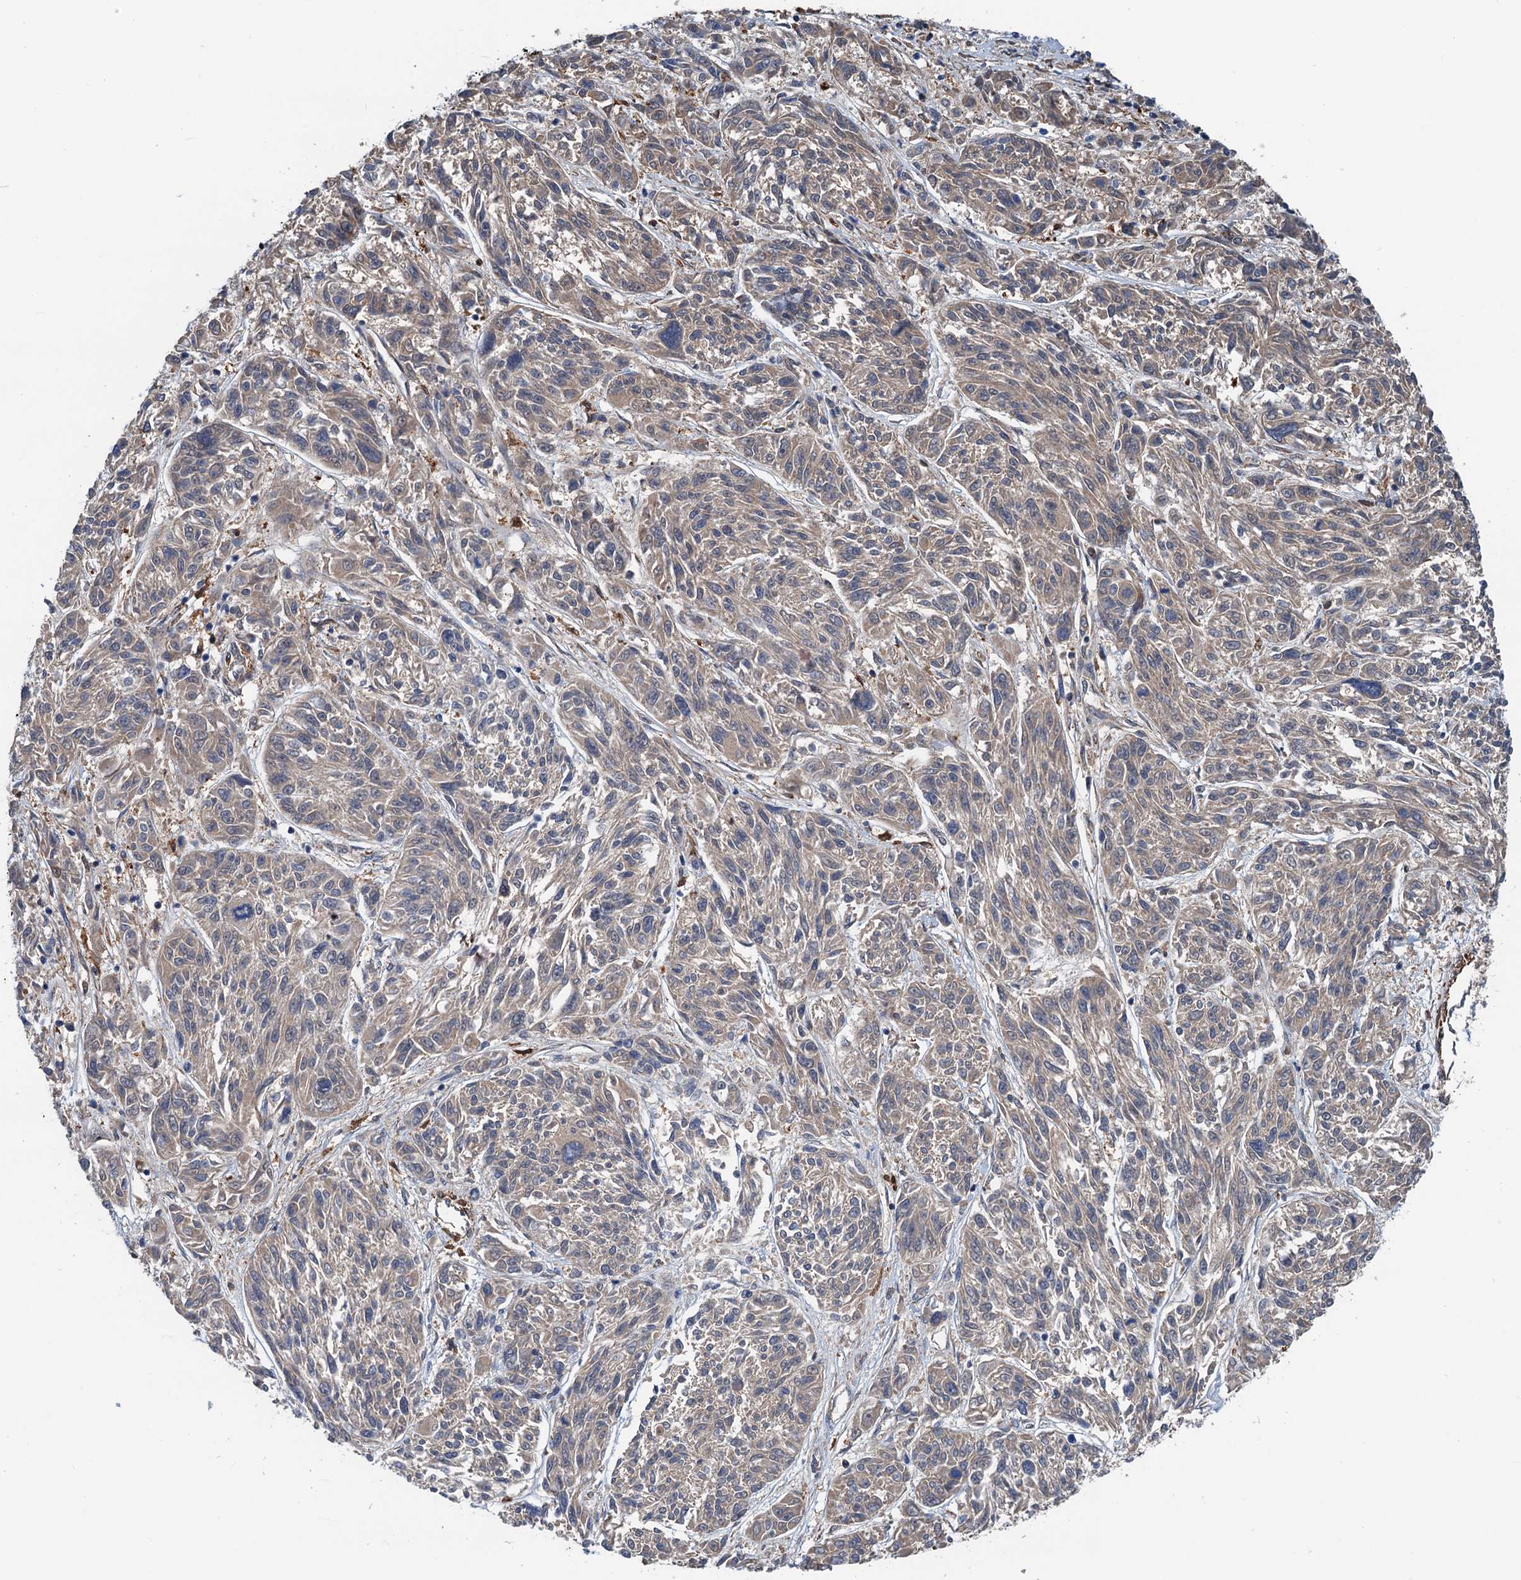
{"staining": {"intensity": "weak", "quantity": ">75%", "location": "cytoplasmic/membranous"}, "tissue": "melanoma", "cell_type": "Tumor cells", "image_type": "cancer", "snomed": [{"axis": "morphology", "description": "Malignant melanoma, NOS"}, {"axis": "topography", "description": "Skin"}], "caption": "Malignant melanoma stained with a brown dye exhibits weak cytoplasmic/membranous positive staining in approximately >75% of tumor cells.", "gene": "CSTPP1", "patient": {"sex": "male", "age": 53}}